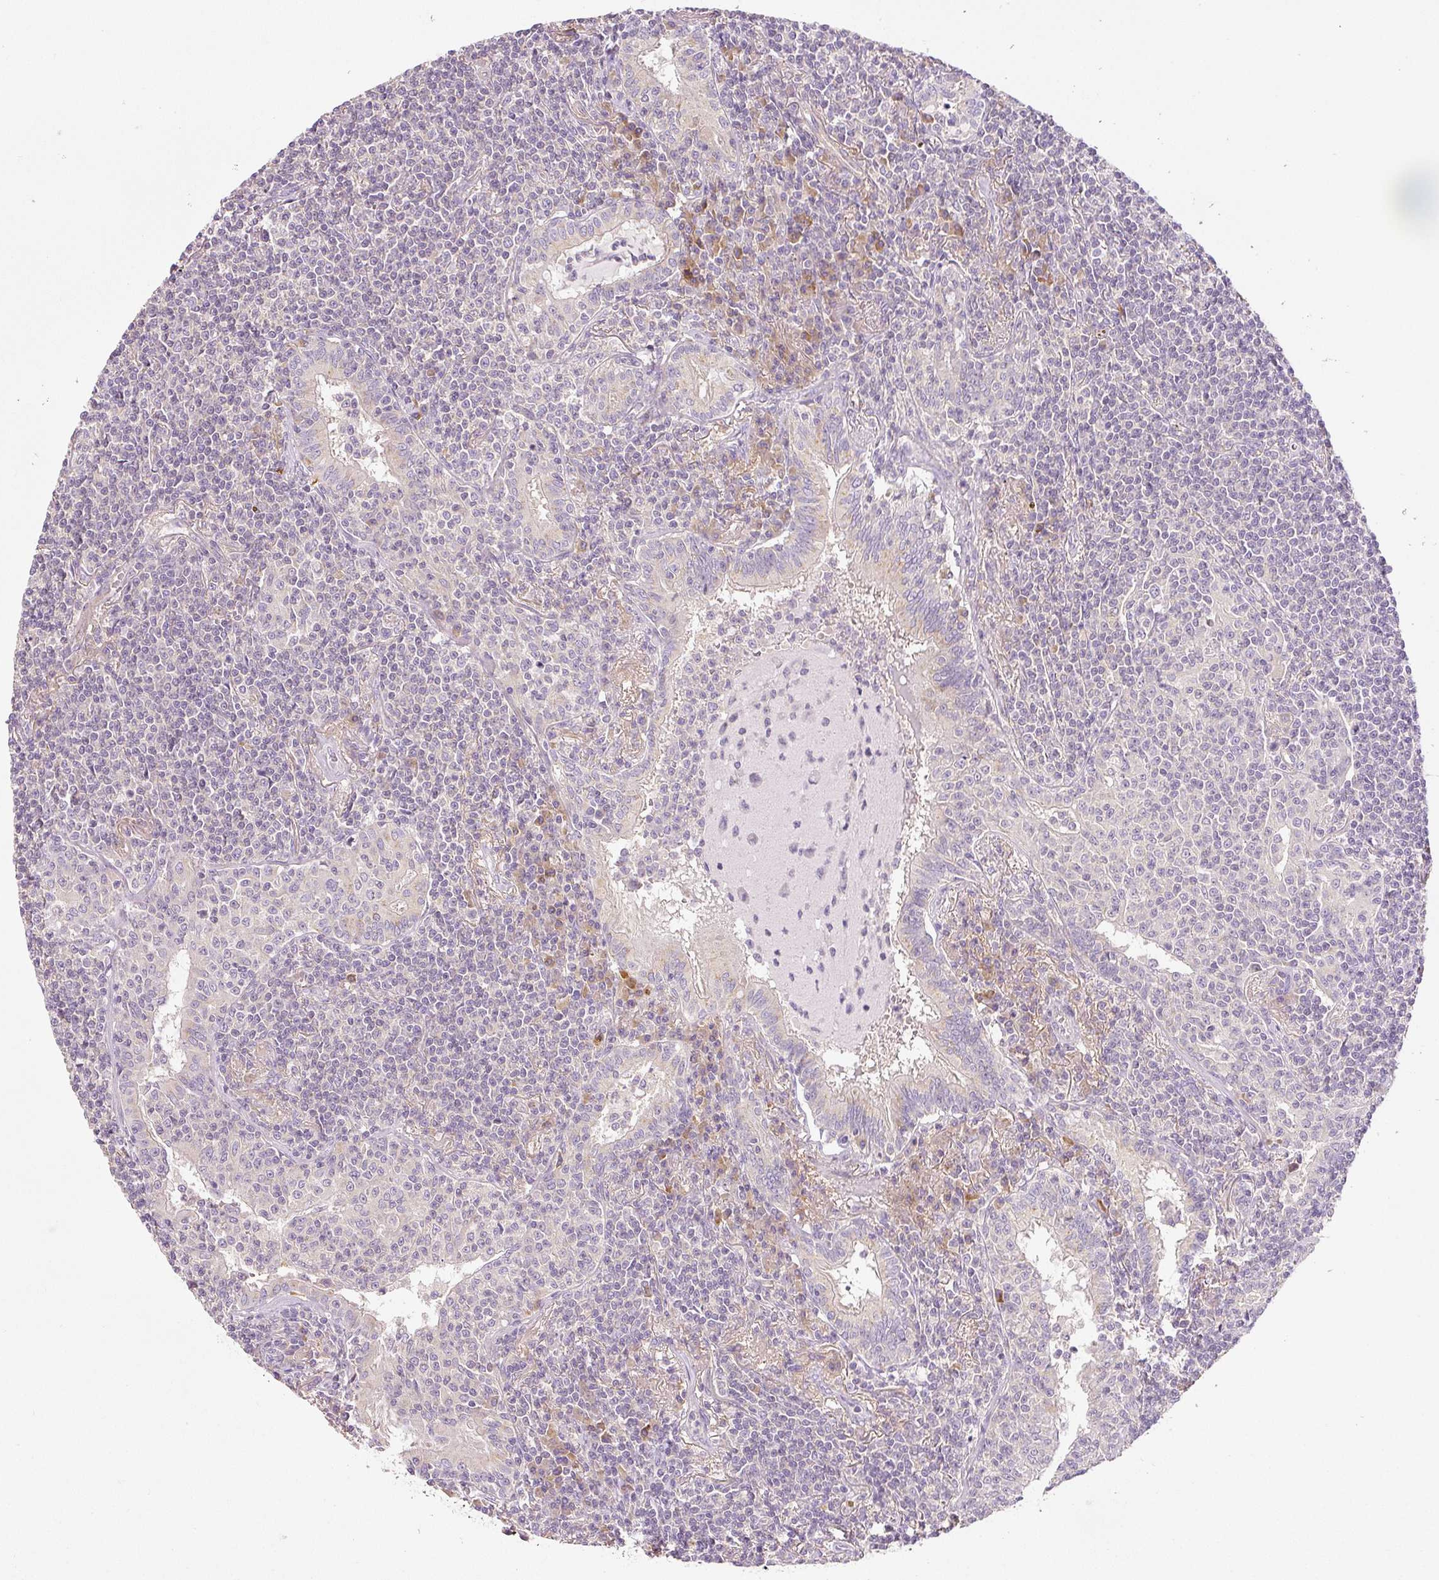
{"staining": {"intensity": "negative", "quantity": "none", "location": "none"}, "tissue": "lymphoma", "cell_type": "Tumor cells", "image_type": "cancer", "snomed": [{"axis": "morphology", "description": "Malignant lymphoma, non-Hodgkin's type, Low grade"}, {"axis": "topography", "description": "Lung"}], "caption": "Low-grade malignant lymphoma, non-Hodgkin's type stained for a protein using immunohistochemistry (IHC) demonstrates no expression tumor cells.", "gene": "RNF167", "patient": {"sex": "female", "age": 71}}